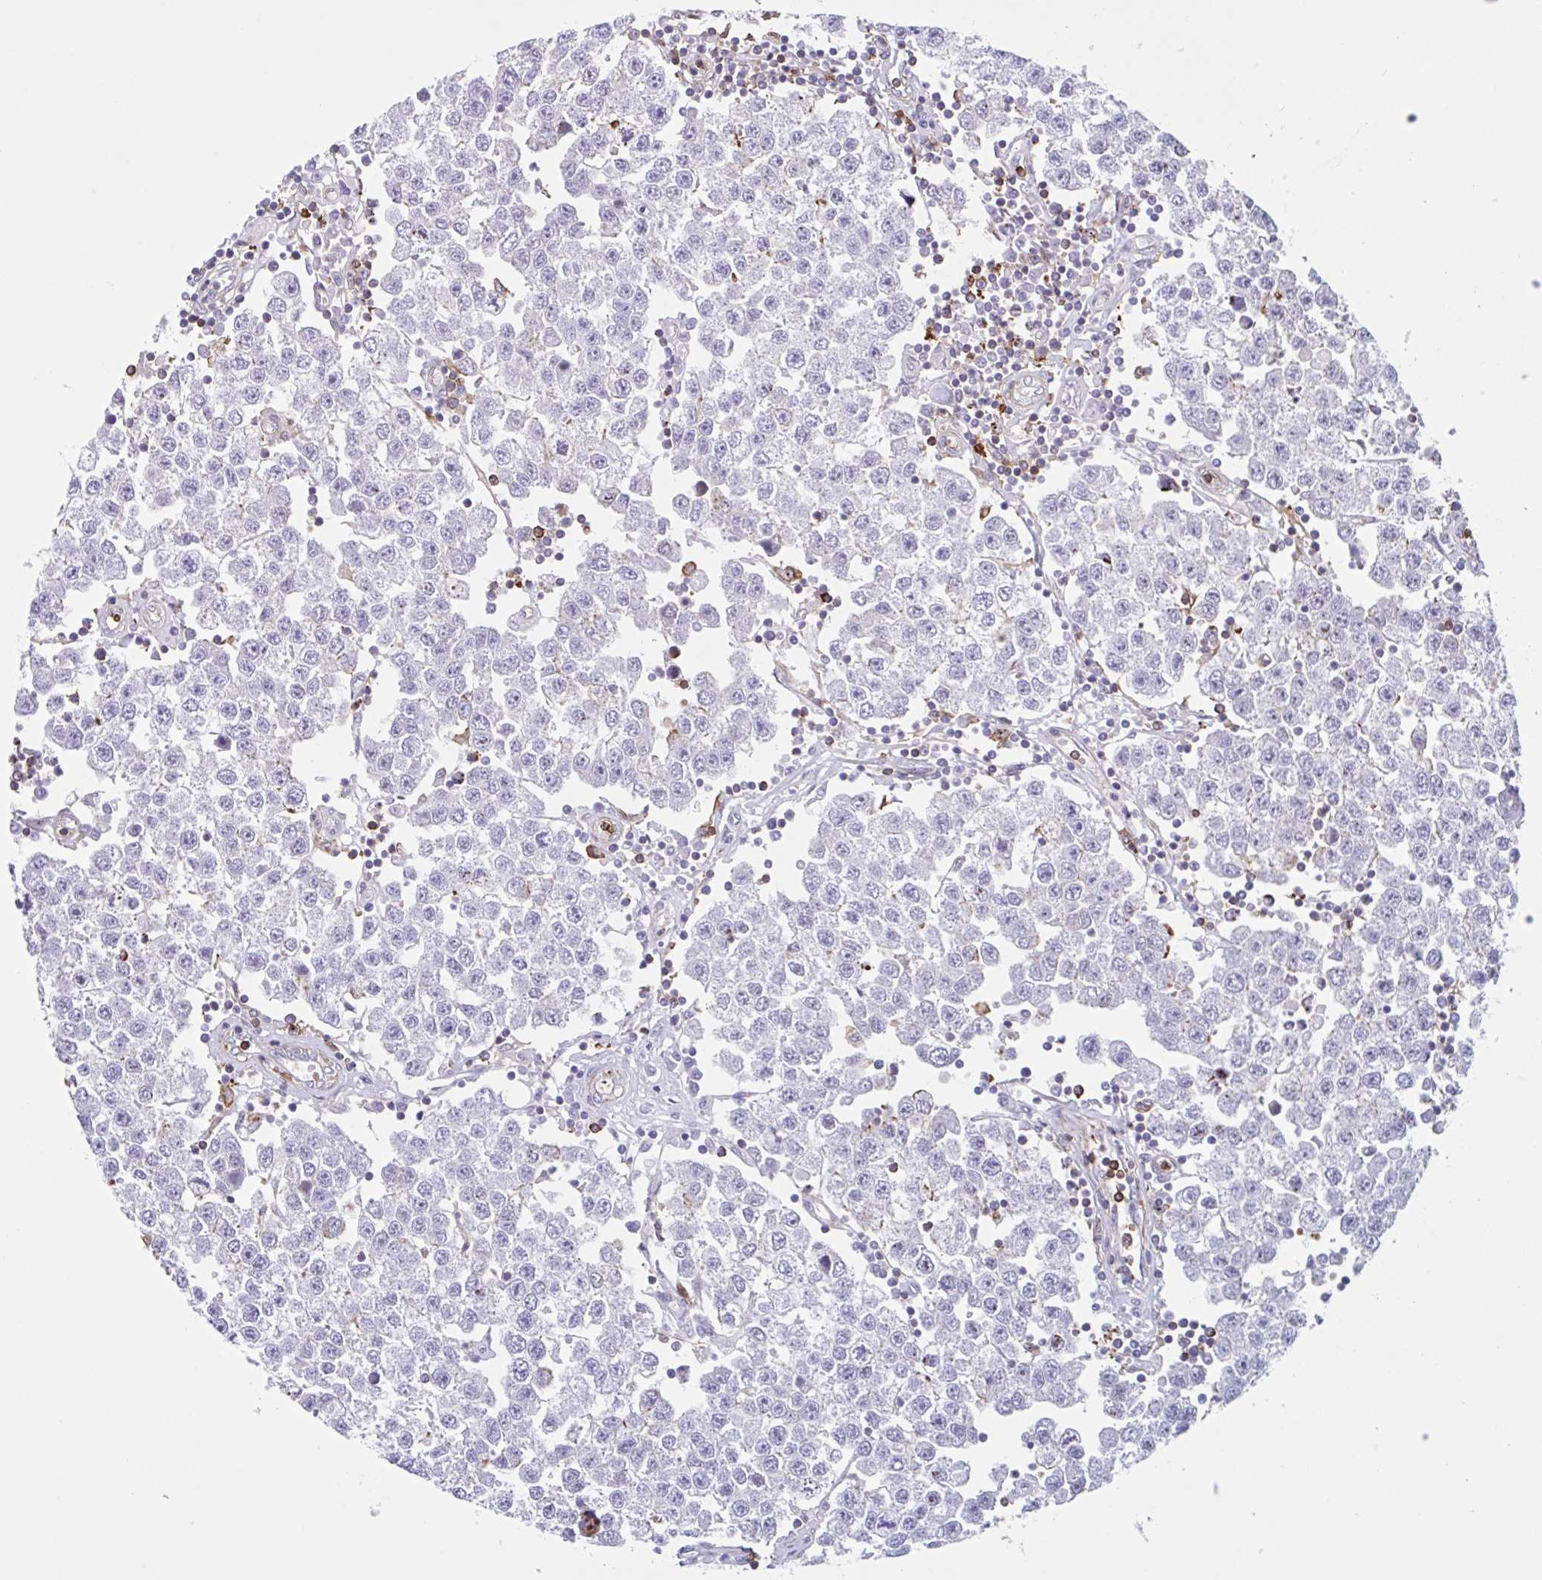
{"staining": {"intensity": "negative", "quantity": "none", "location": "none"}, "tissue": "testis cancer", "cell_type": "Tumor cells", "image_type": "cancer", "snomed": [{"axis": "morphology", "description": "Seminoma, NOS"}, {"axis": "topography", "description": "Testis"}], "caption": "Photomicrograph shows no significant protein staining in tumor cells of testis cancer (seminoma).", "gene": "EFHD1", "patient": {"sex": "male", "age": 34}}